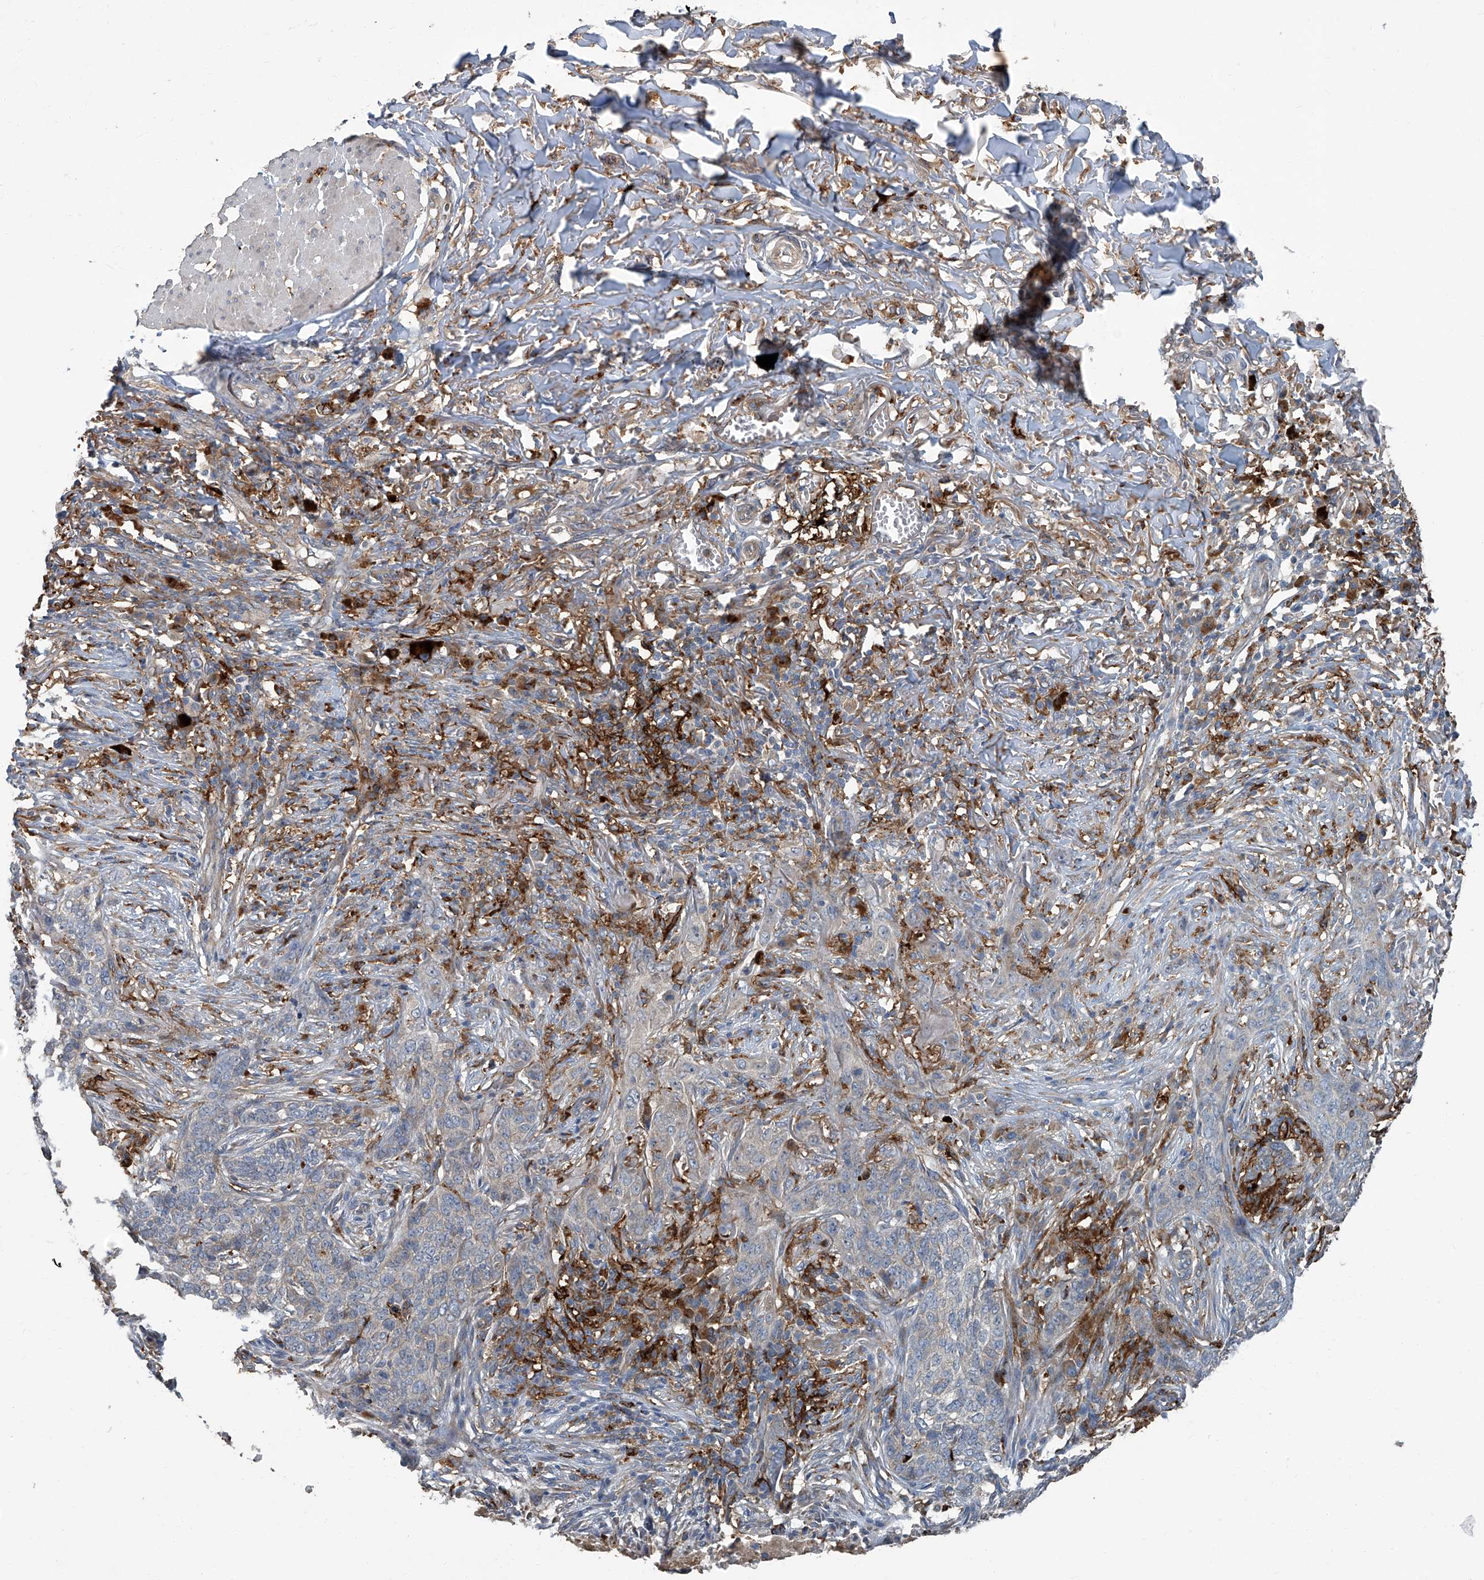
{"staining": {"intensity": "negative", "quantity": "none", "location": "none"}, "tissue": "skin cancer", "cell_type": "Tumor cells", "image_type": "cancer", "snomed": [{"axis": "morphology", "description": "Basal cell carcinoma"}, {"axis": "topography", "description": "Skin"}], "caption": "Histopathology image shows no significant protein expression in tumor cells of skin cancer (basal cell carcinoma).", "gene": "FAM167A", "patient": {"sex": "male", "age": 85}}